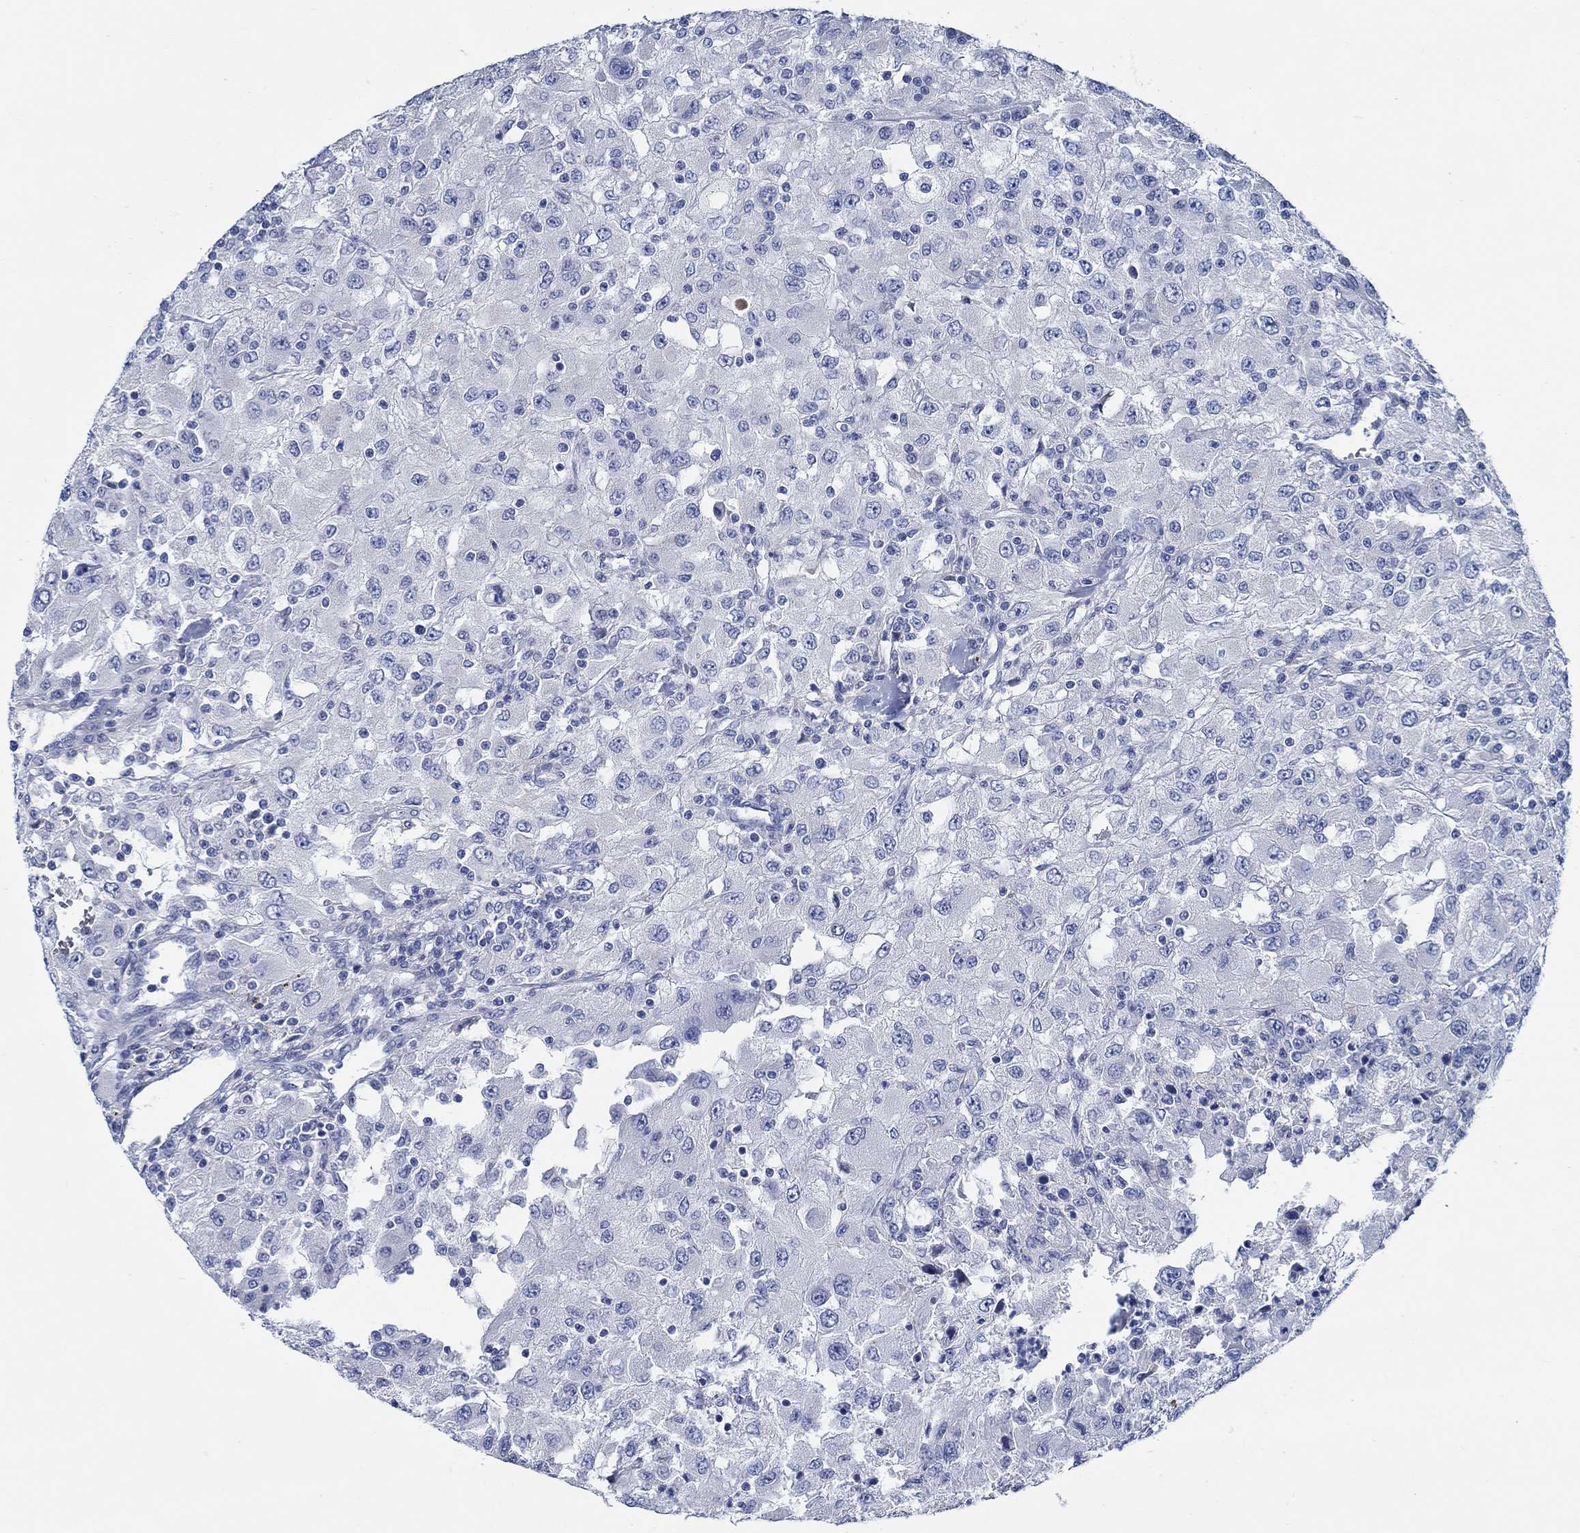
{"staining": {"intensity": "negative", "quantity": "none", "location": "none"}, "tissue": "renal cancer", "cell_type": "Tumor cells", "image_type": "cancer", "snomed": [{"axis": "morphology", "description": "Adenocarcinoma, NOS"}, {"axis": "topography", "description": "Kidney"}], "caption": "A high-resolution photomicrograph shows IHC staining of renal cancer (adenocarcinoma), which displays no significant positivity in tumor cells. (Stains: DAB (3,3'-diaminobenzidine) immunohistochemistry with hematoxylin counter stain, Microscopy: brightfield microscopy at high magnification).", "gene": "SVEP1", "patient": {"sex": "female", "age": 67}}